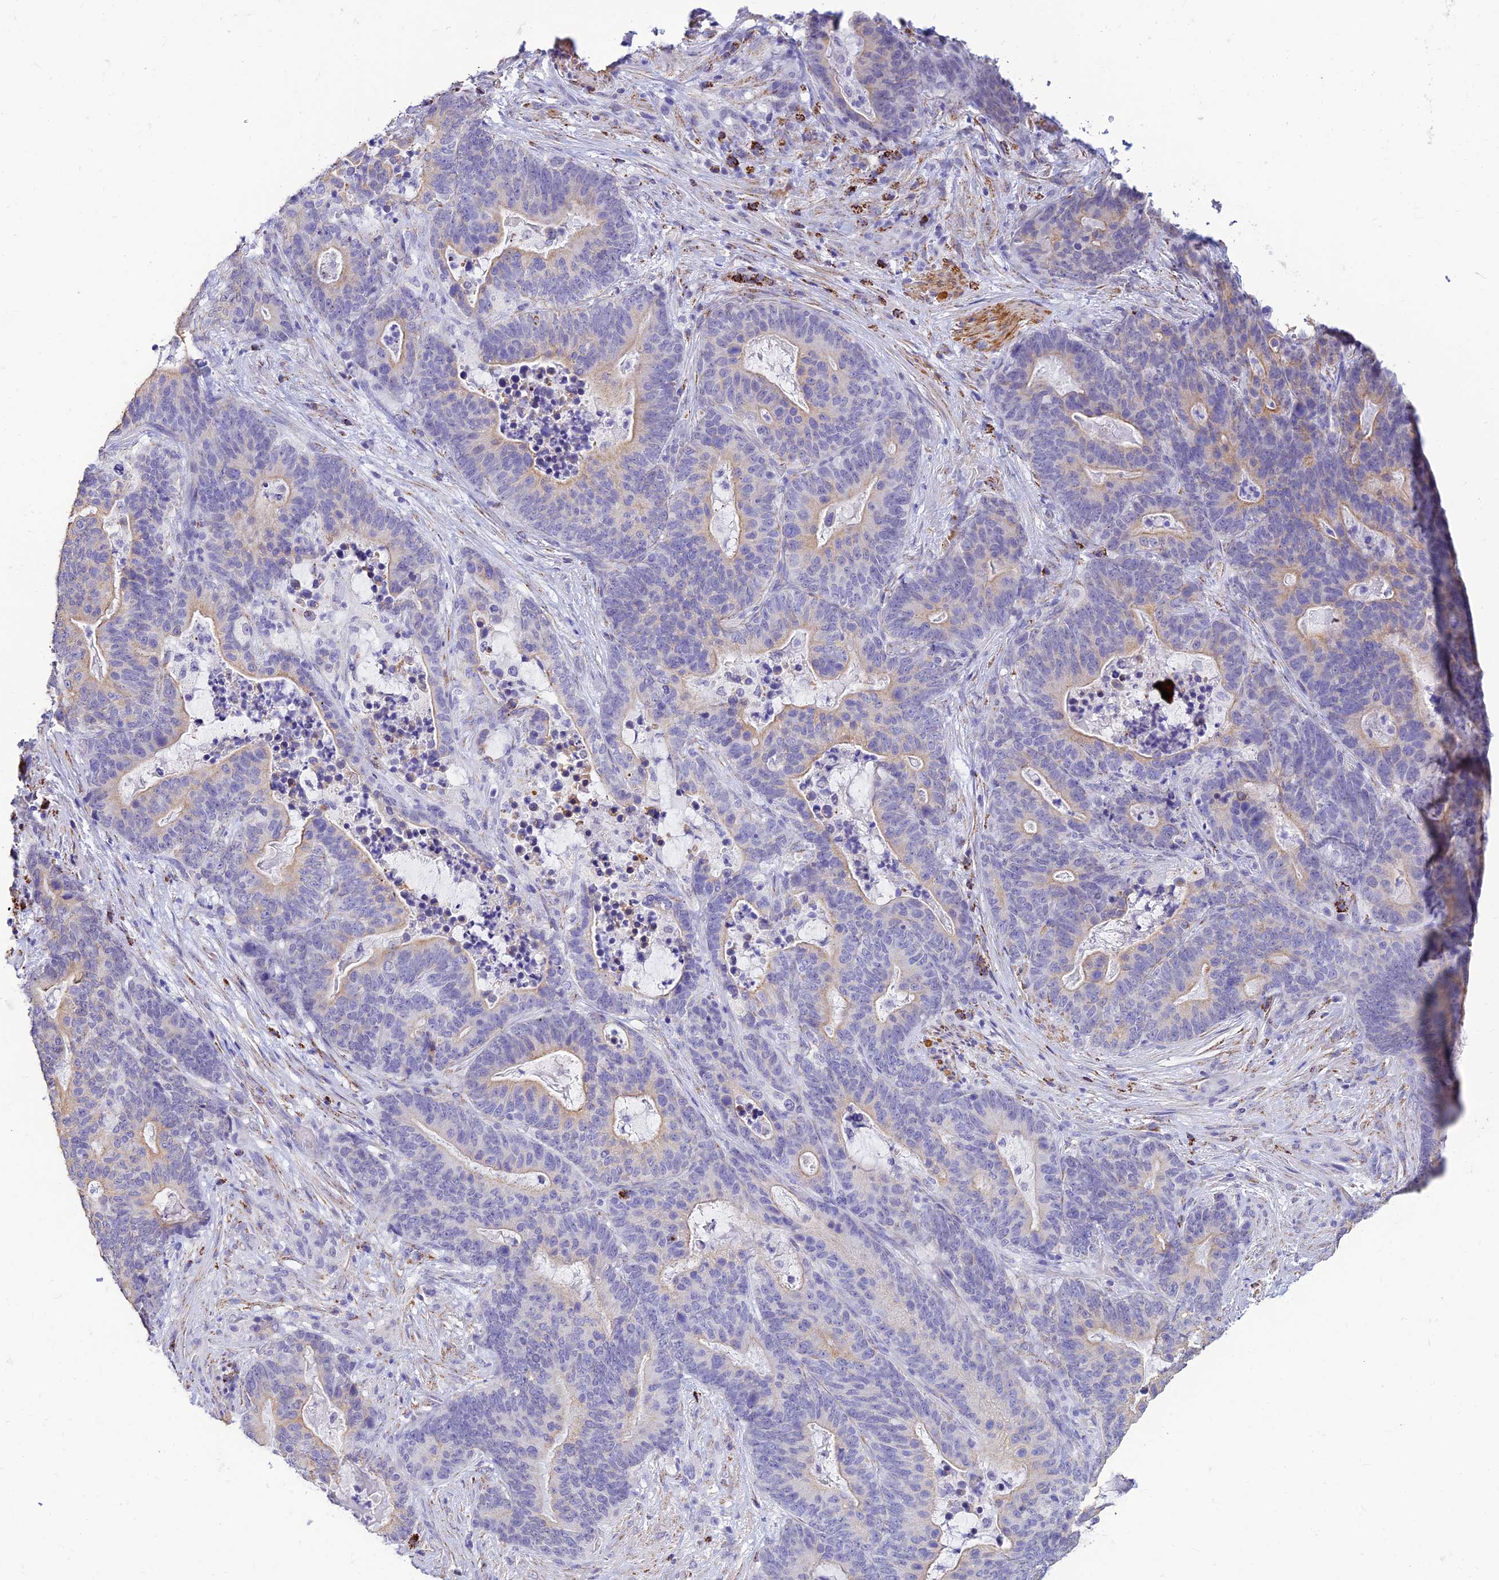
{"staining": {"intensity": "weak", "quantity": "<25%", "location": "cytoplasmic/membranous"}, "tissue": "stomach cancer", "cell_type": "Tumor cells", "image_type": "cancer", "snomed": [{"axis": "morphology", "description": "Normal tissue, NOS"}, {"axis": "morphology", "description": "Adenocarcinoma, NOS"}, {"axis": "topography", "description": "Stomach"}], "caption": "Stomach adenocarcinoma stained for a protein using IHC displays no staining tumor cells.", "gene": "ALDH1L2", "patient": {"sex": "female", "age": 64}}